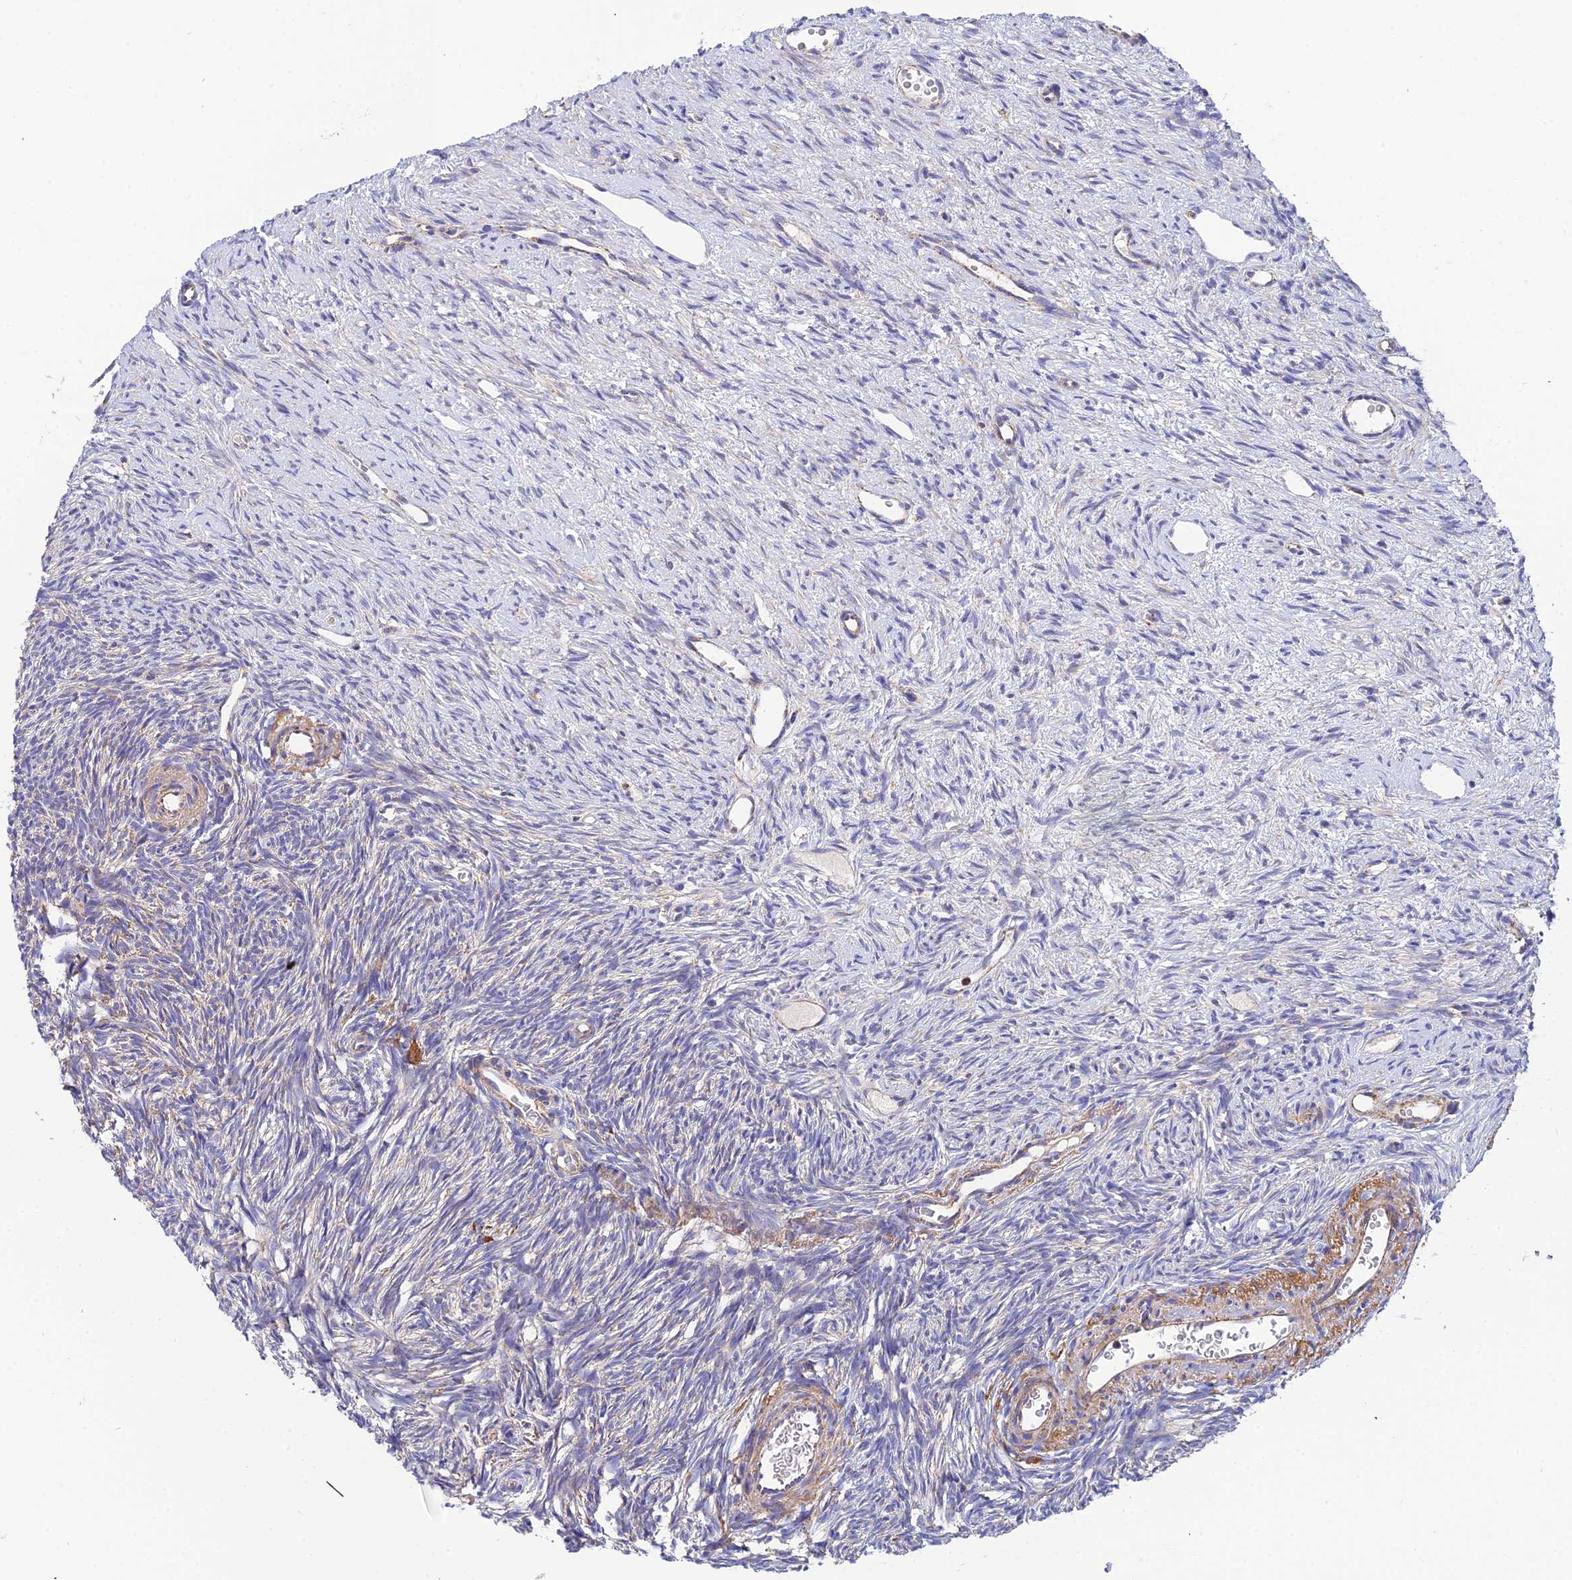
{"staining": {"intensity": "negative", "quantity": "none", "location": "none"}, "tissue": "ovary", "cell_type": "Ovarian stroma cells", "image_type": "normal", "snomed": [{"axis": "morphology", "description": "Normal tissue, NOS"}, {"axis": "topography", "description": "Ovary"}], "caption": "Immunohistochemistry image of benign ovary: ovary stained with DAB (3,3'-diaminobenzidine) exhibits no significant protein expression in ovarian stroma cells. Brightfield microscopy of IHC stained with DAB (brown) and hematoxylin (blue), captured at high magnification.", "gene": "NIPSNAP3A", "patient": {"sex": "female", "age": 51}}